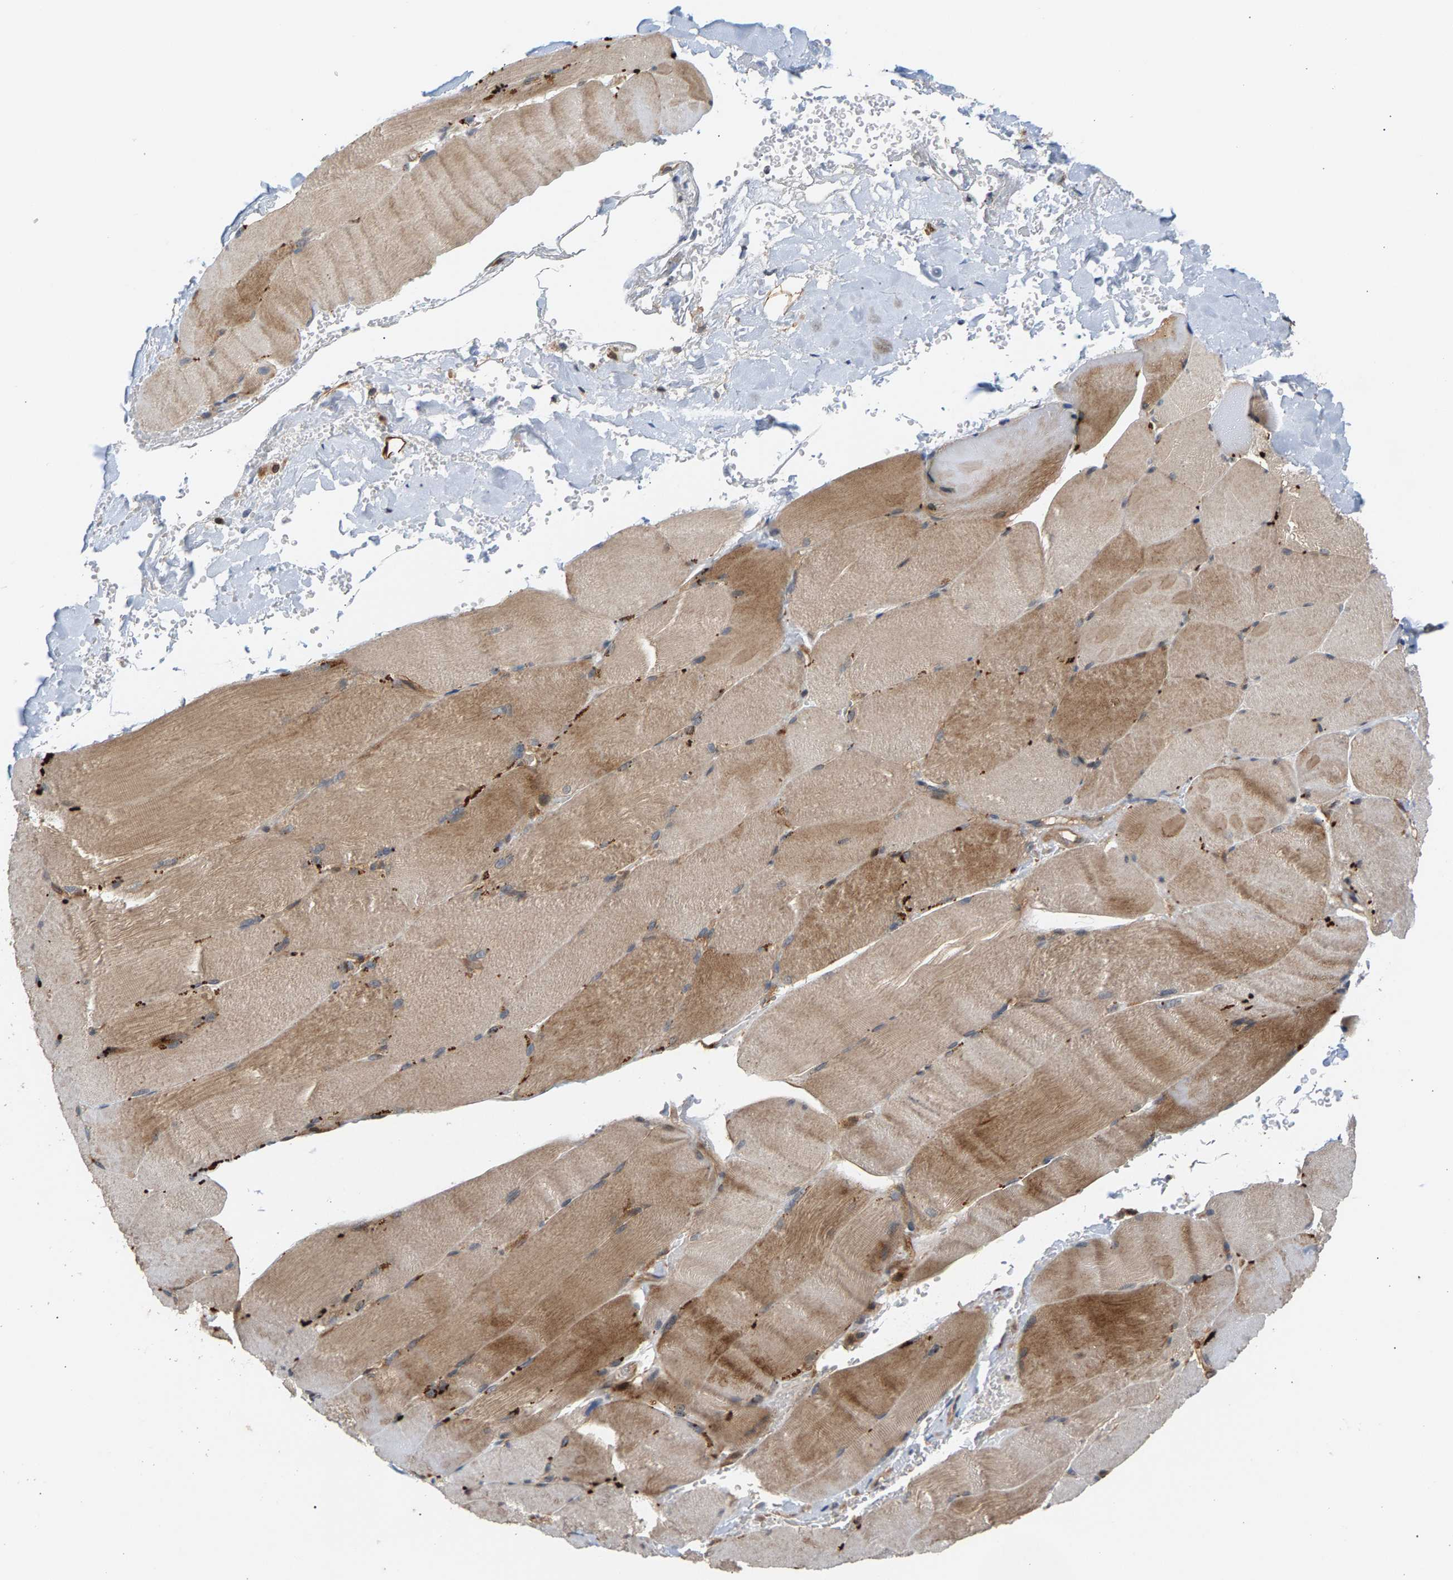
{"staining": {"intensity": "moderate", "quantity": ">75%", "location": "cytoplasmic/membranous"}, "tissue": "skeletal muscle", "cell_type": "Myocytes", "image_type": "normal", "snomed": [{"axis": "morphology", "description": "Normal tissue, NOS"}, {"axis": "topography", "description": "Skin"}, {"axis": "topography", "description": "Skeletal muscle"}], "caption": "This histopathology image exhibits normal skeletal muscle stained with immunohistochemistry (IHC) to label a protein in brown. The cytoplasmic/membranous of myocytes show moderate positivity for the protein. Nuclei are counter-stained blue.", "gene": "MAP2K5", "patient": {"sex": "male", "age": 83}}